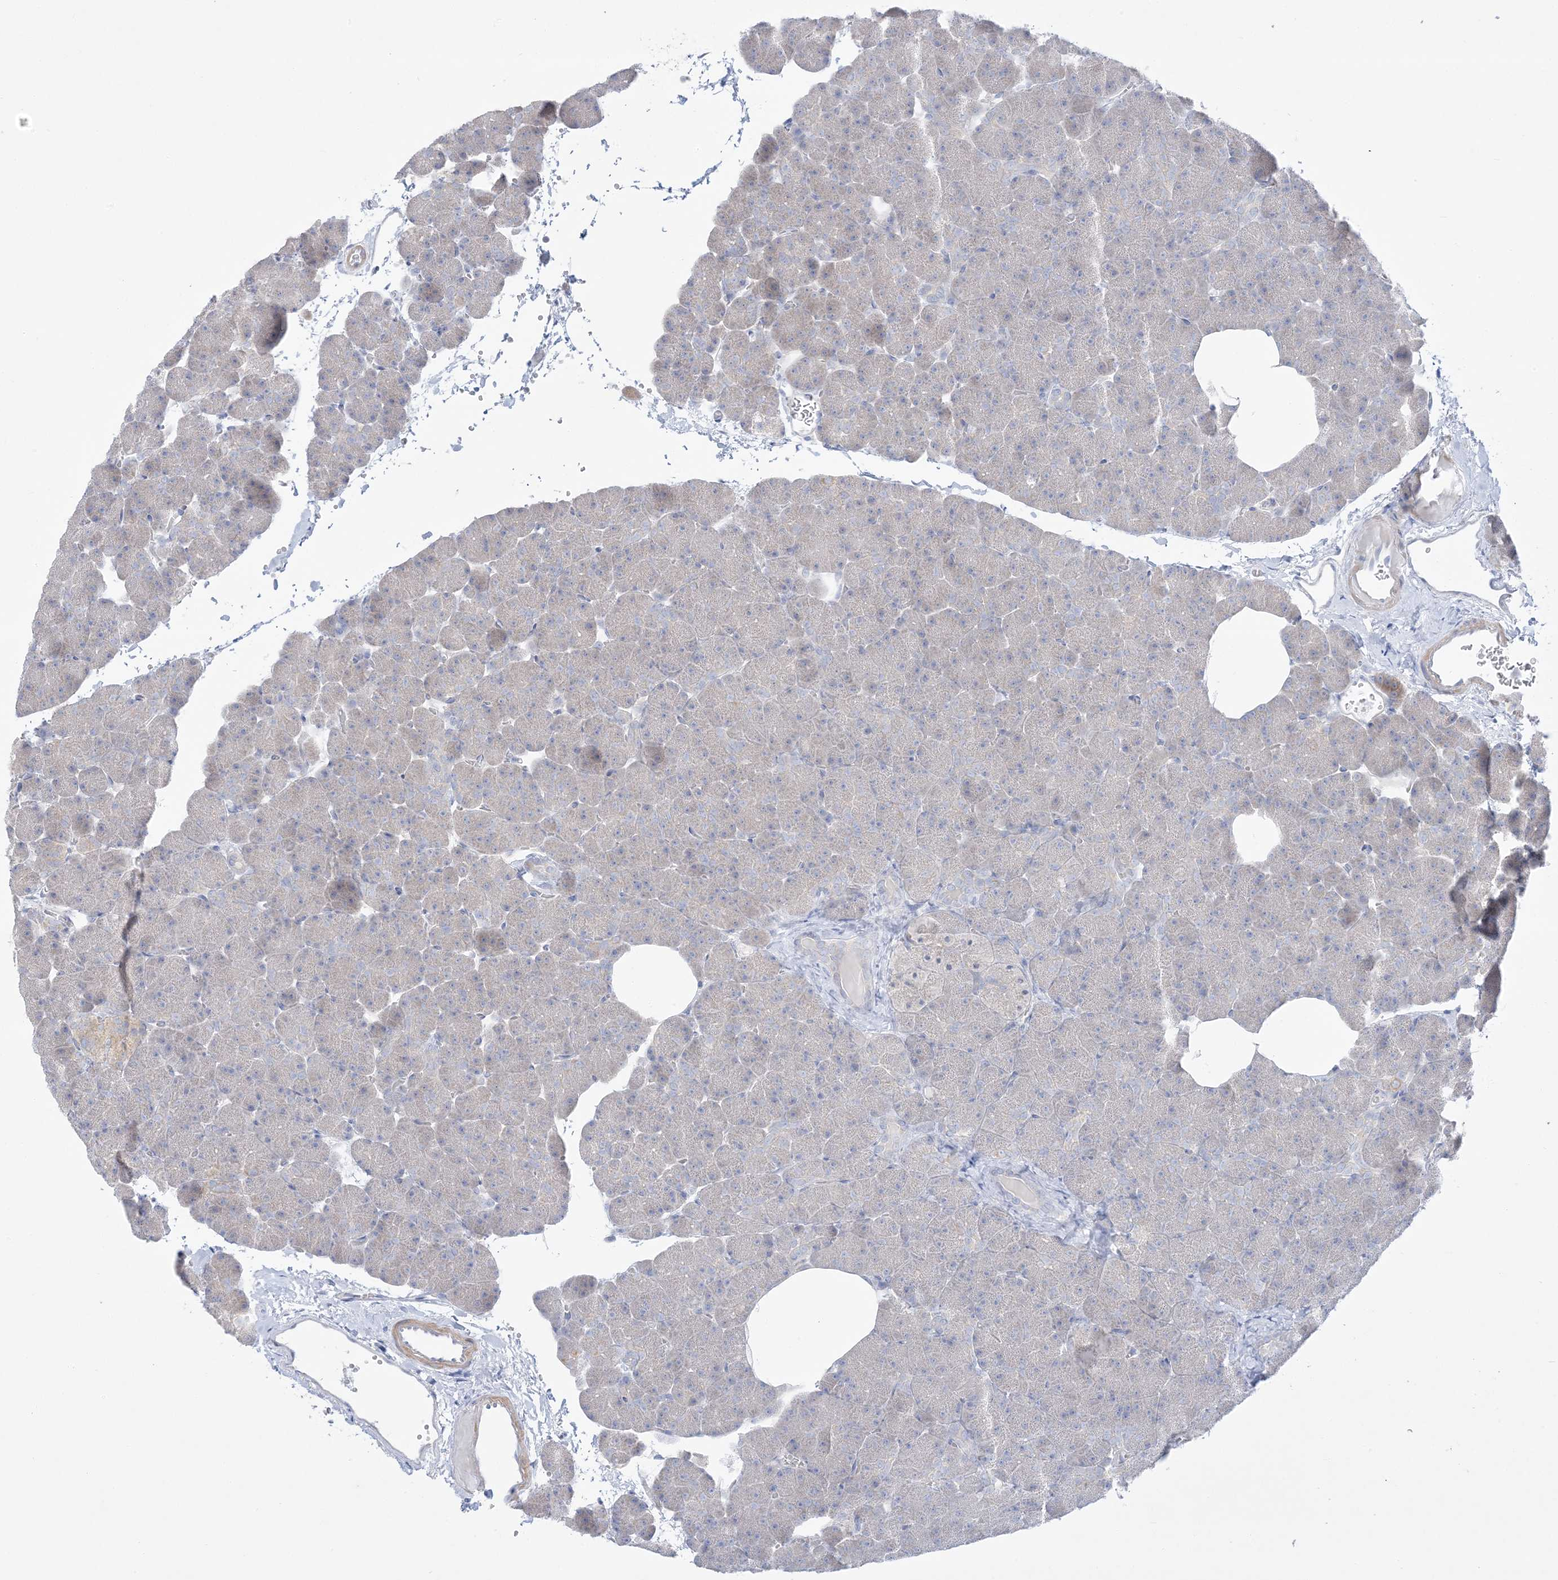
{"staining": {"intensity": "negative", "quantity": "none", "location": "none"}, "tissue": "pancreas", "cell_type": "Exocrine glandular cells", "image_type": "normal", "snomed": [{"axis": "morphology", "description": "Normal tissue, NOS"}, {"axis": "morphology", "description": "Carcinoid, malignant, NOS"}, {"axis": "topography", "description": "Pancreas"}], "caption": "There is no significant expression in exocrine glandular cells of pancreas. (Stains: DAB immunohistochemistry with hematoxylin counter stain, Microscopy: brightfield microscopy at high magnification).", "gene": "FAM184A", "patient": {"sex": "female", "age": 35}}